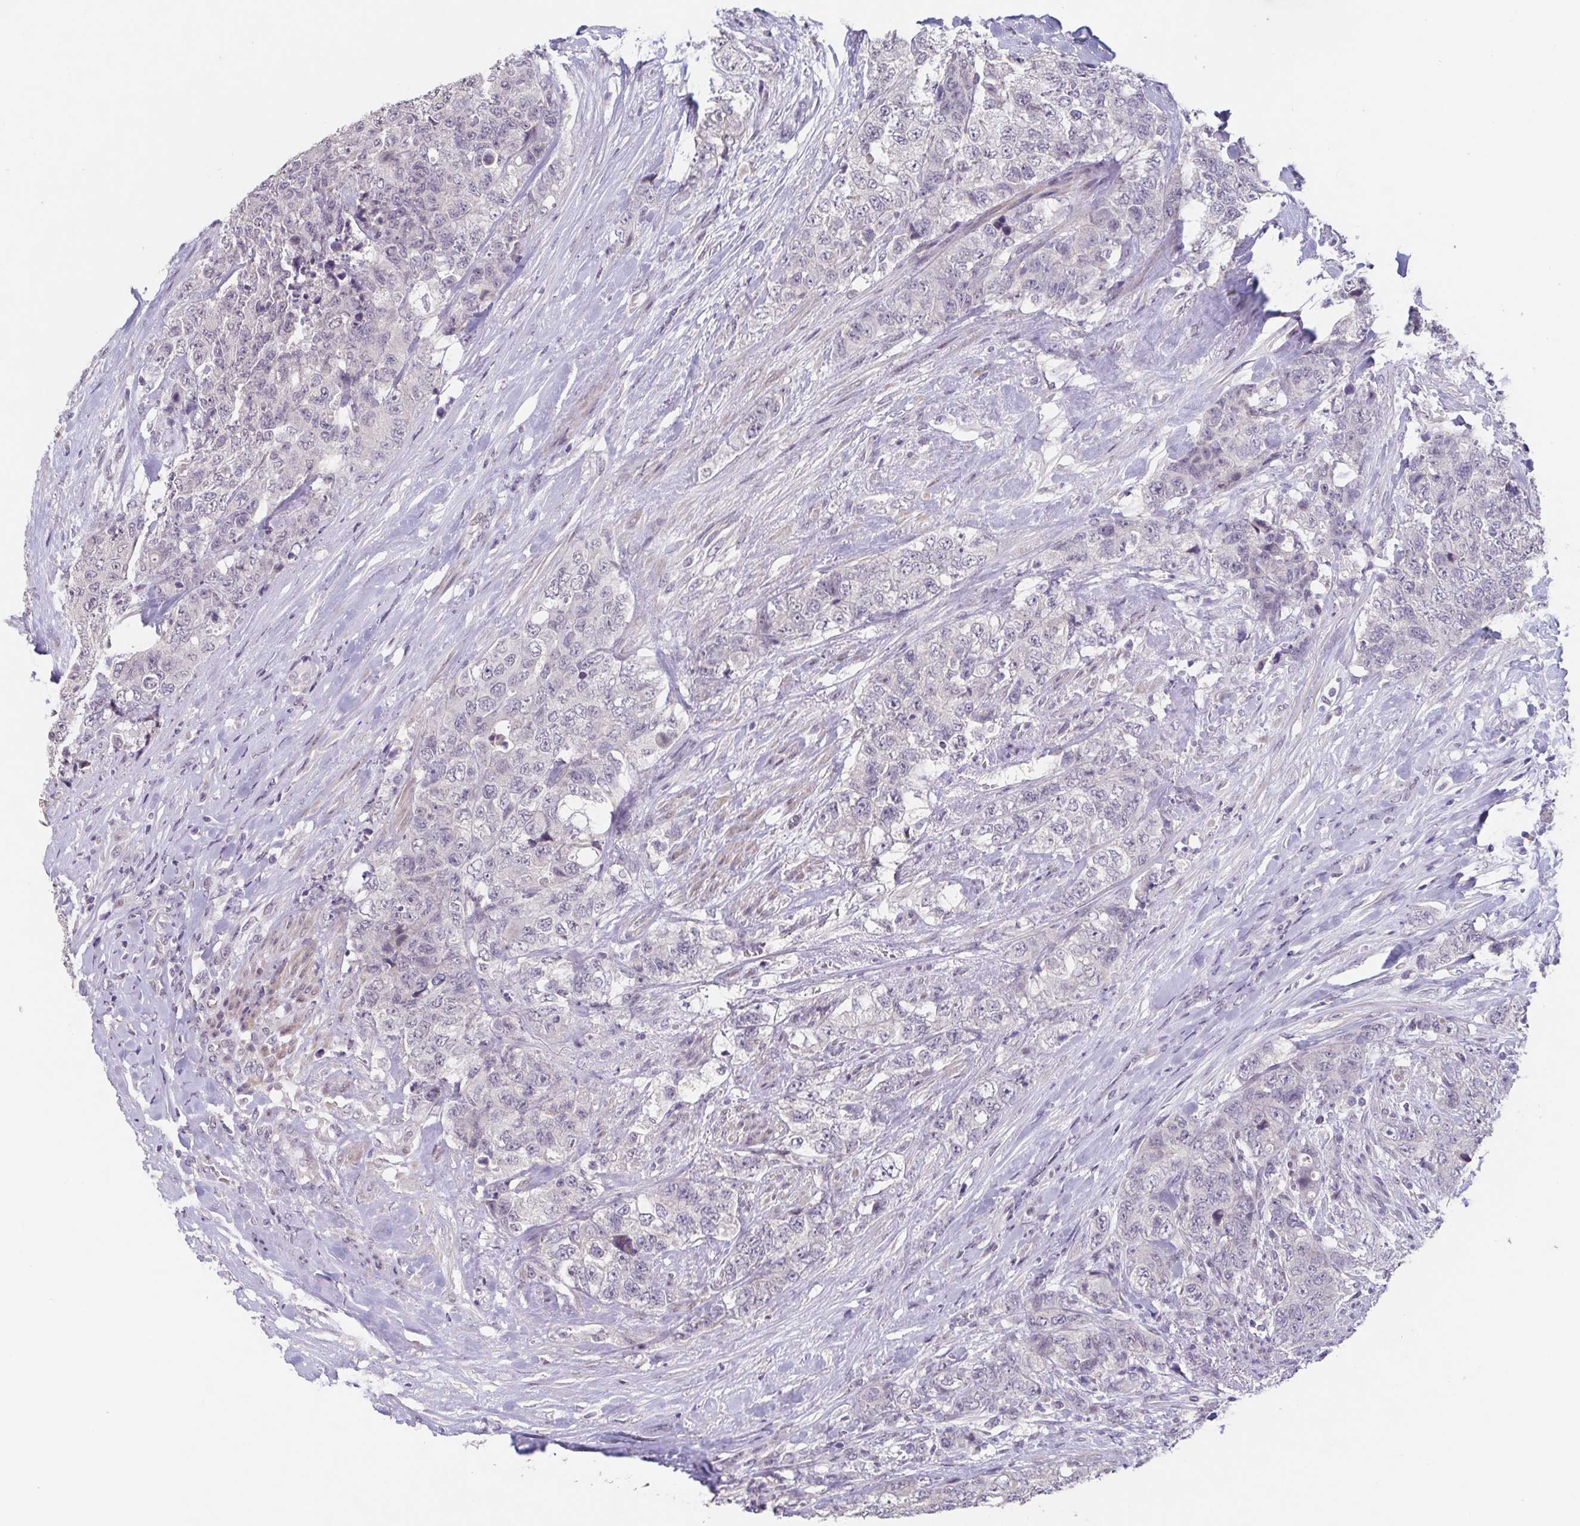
{"staining": {"intensity": "negative", "quantity": "none", "location": "none"}, "tissue": "urothelial cancer", "cell_type": "Tumor cells", "image_type": "cancer", "snomed": [{"axis": "morphology", "description": "Urothelial carcinoma, High grade"}, {"axis": "topography", "description": "Urinary bladder"}], "caption": "Immunohistochemistry micrograph of urothelial cancer stained for a protein (brown), which reveals no positivity in tumor cells.", "gene": "GHRL", "patient": {"sex": "female", "age": 78}}